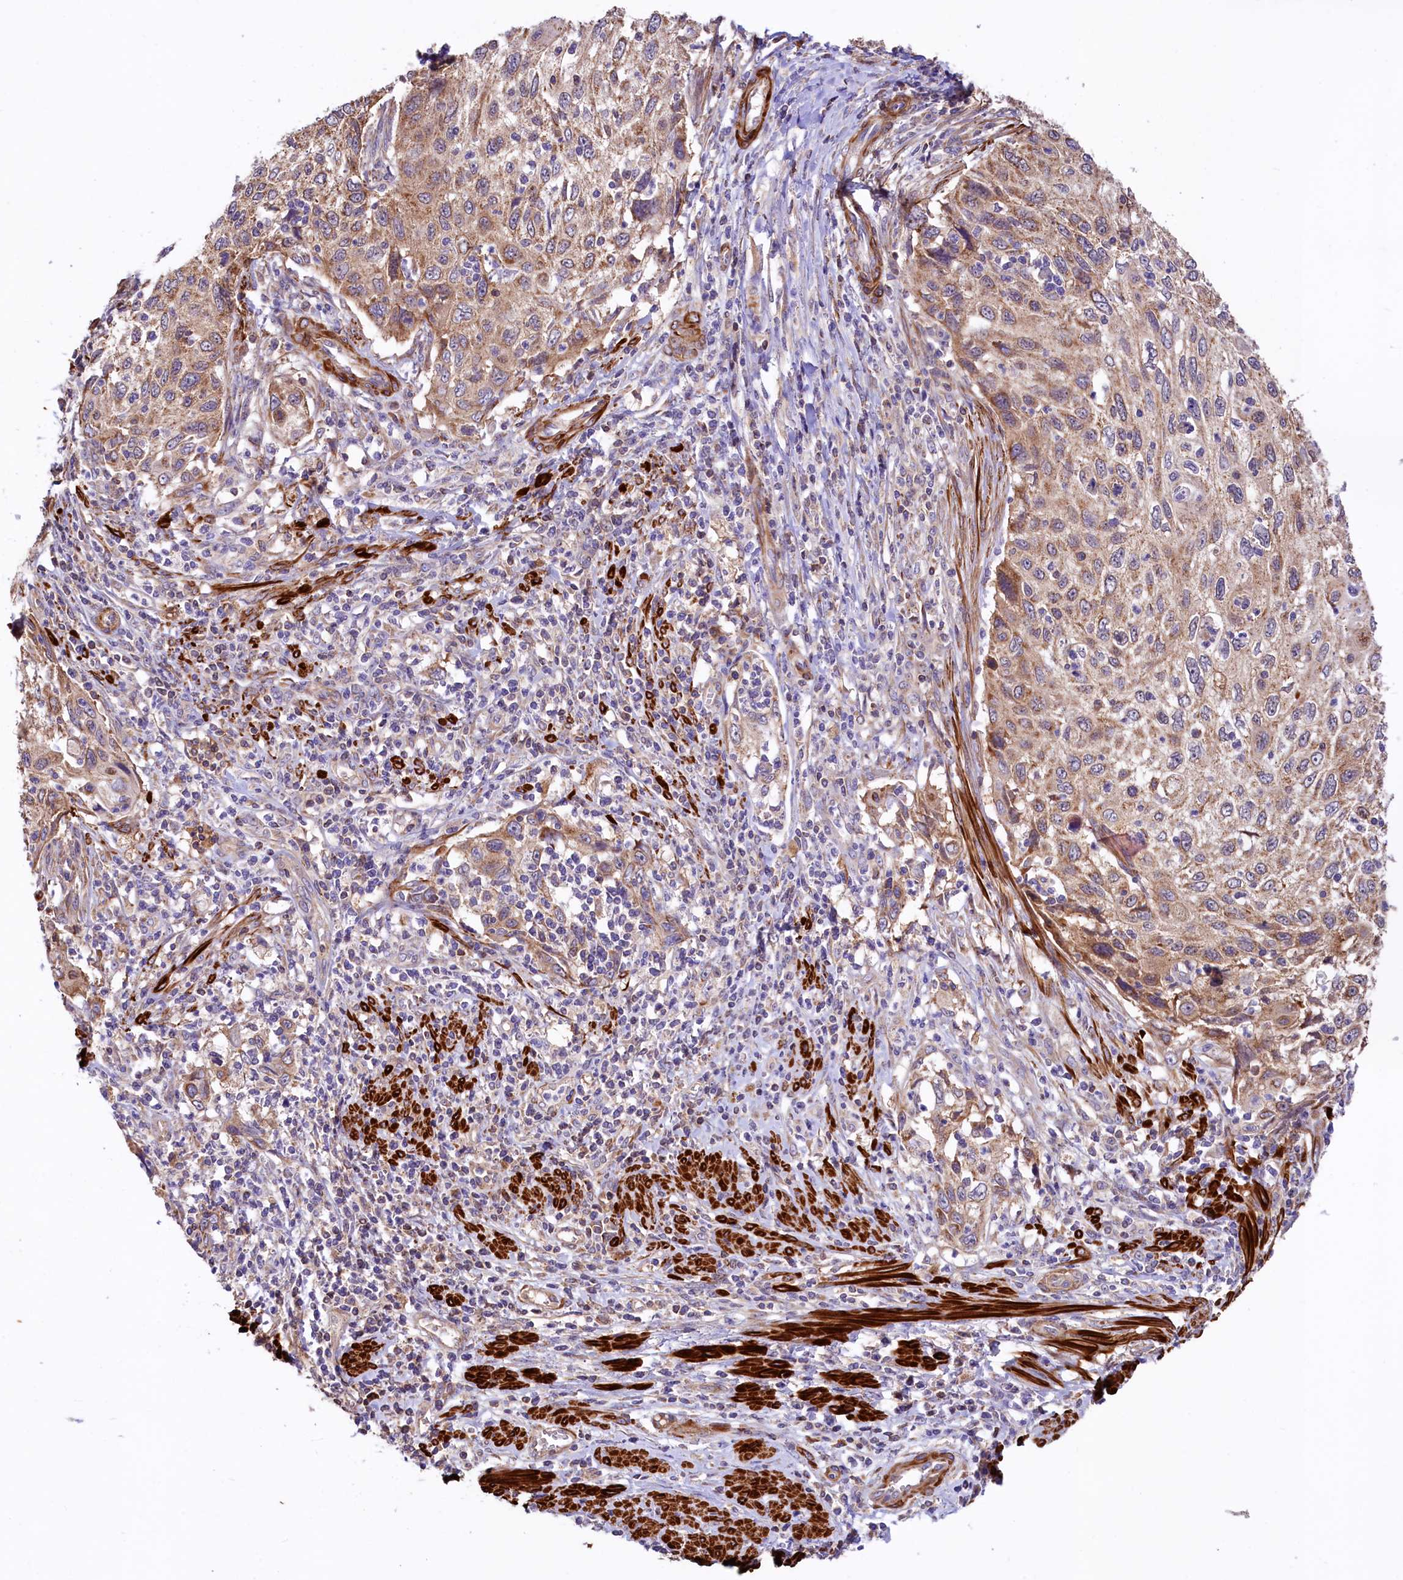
{"staining": {"intensity": "moderate", "quantity": "25%-75%", "location": "cytoplasmic/membranous"}, "tissue": "cervical cancer", "cell_type": "Tumor cells", "image_type": "cancer", "snomed": [{"axis": "morphology", "description": "Squamous cell carcinoma, NOS"}, {"axis": "topography", "description": "Cervix"}], "caption": "Tumor cells reveal medium levels of moderate cytoplasmic/membranous expression in about 25%-75% of cells in human cervical cancer (squamous cell carcinoma).", "gene": "CIAO3", "patient": {"sex": "female", "age": 70}}